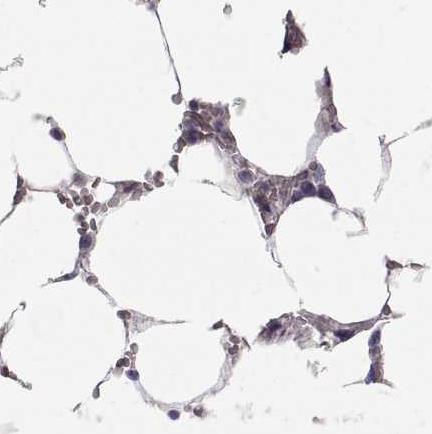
{"staining": {"intensity": "strong", "quantity": "<25%", "location": "cytoplasmic/membranous"}, "tissue": "bone marrow", "cell_type": "Hematopoietic cells", "image_type": "normal", "snomed": [{"axis": "morphology", "description": "Normal tissue, NOS"}, {"axis": "topography", "description": "Bone marrow"}], "caption": "Immunohistochemistry image of benign human bone marrow stained for a protein (brown), which demonstrates medium levels of strong cytoplasmic/membranous staining in about <25% of hematopoietic cells.", "gene": "EXOG", "patient": {"sex": "female", "age": 52}}